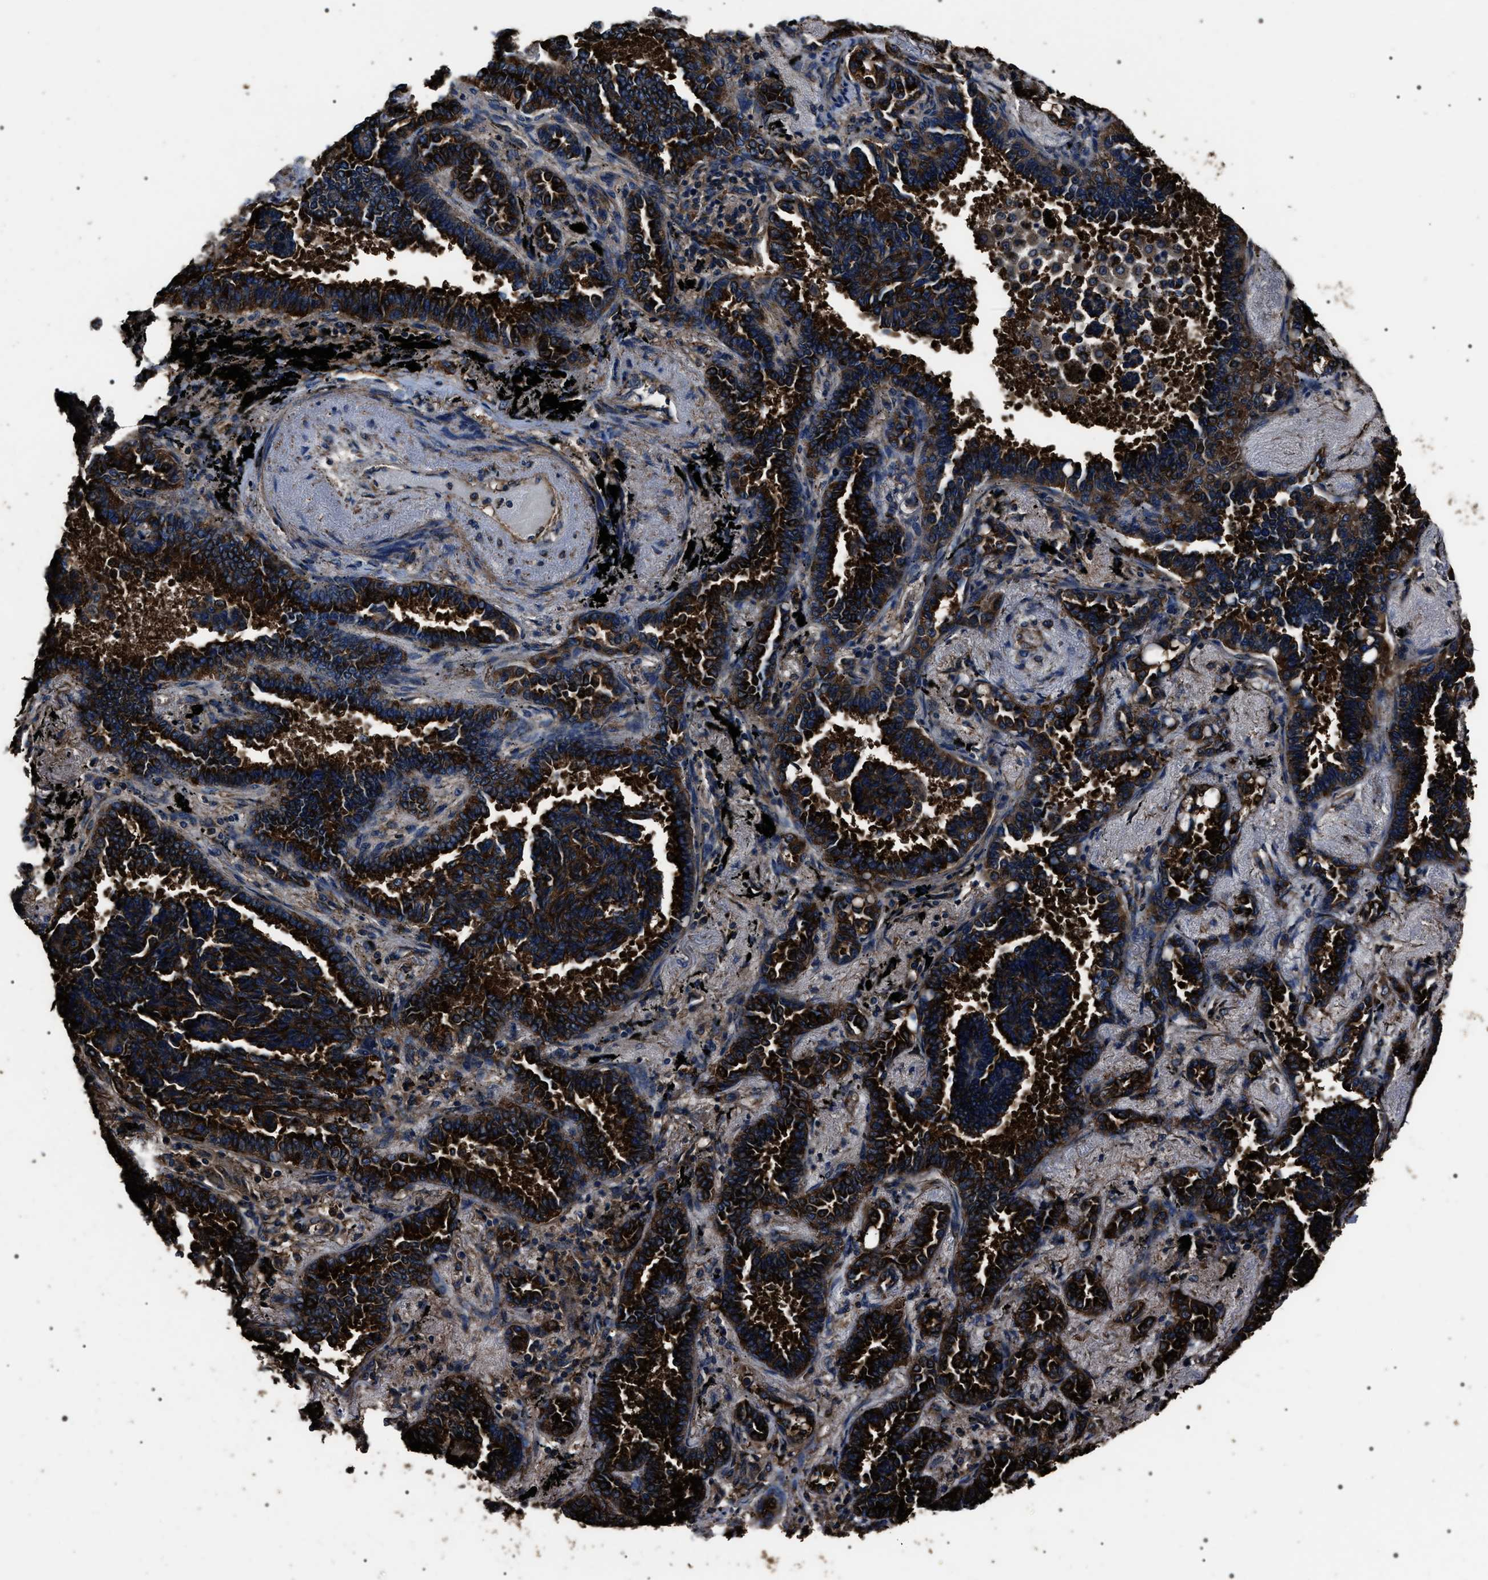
{"staining": {"intensity": "strong", "quantity": ">75%", "location": "cytoplasmic/membranous"}, "tissue": "lung cancer", "cell_type": "Tumor cells", "image_type": "cancer", "snomed": [{"axis": "morphology", "description": "Adenocarcinoma, NOS"}, {"axis": "topography", "description": "Lung"}], "caption": "Immunohistochemical staining of human lung cancer (adenocarcinoma) displays strong cytoplasmic/membranous protein staining in about >75% of tumor cells. The staining was performed using DAB (3,3'-diaminobenzidine) to visualize the protein expression in brown, while the nuclei were stained in blue with hematoxylin (Magnification: 20x).", "gene": "HSCB", "patient": {"sex": "male", "age": 59}}